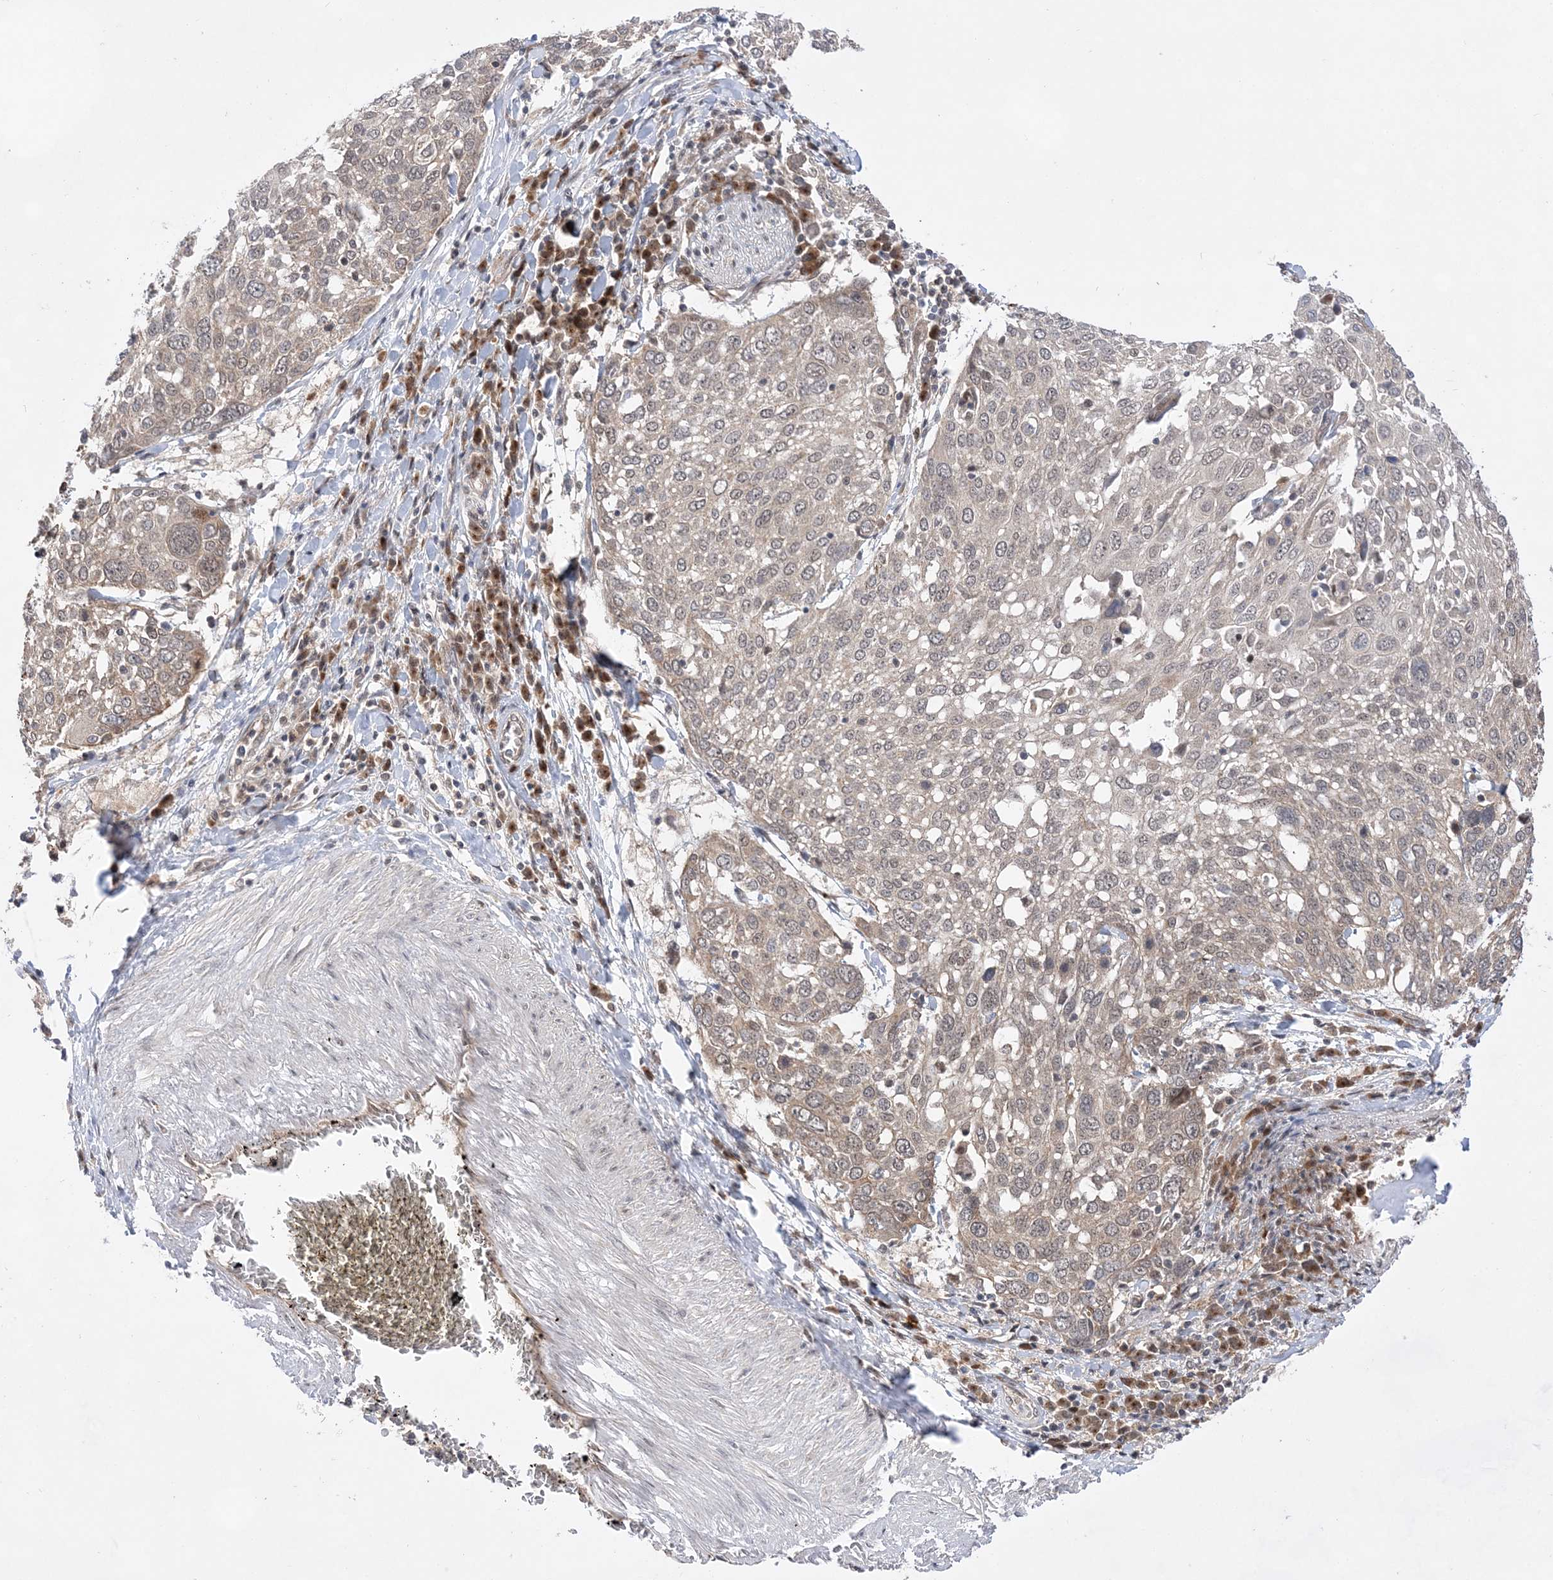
{"staining": {"intensity": "weak", "quantity": "<25%", "location": "cytoplasmic/membranous"}, "tissue": "lung cancer", "cell_type": "Tumor cells", "image_type": "cancer", "snomed": [{"axis": "morphology", "description": "Squamous cell carcinoma, NOS"}, {"axis": "topography", "description": "Lung"}], "caption": "Histopathology image shows no protein staining in tumor cells of lung cancer (squamous cell carcinoma) tissue. The staining was performed using DAB to visualize the protein expression in brown, while the nuclei were stained in blue with hematoxylin (Magnification: 20x).", "gene": "ANAPC15", "patient": {"sex": "male", "age": 65}}